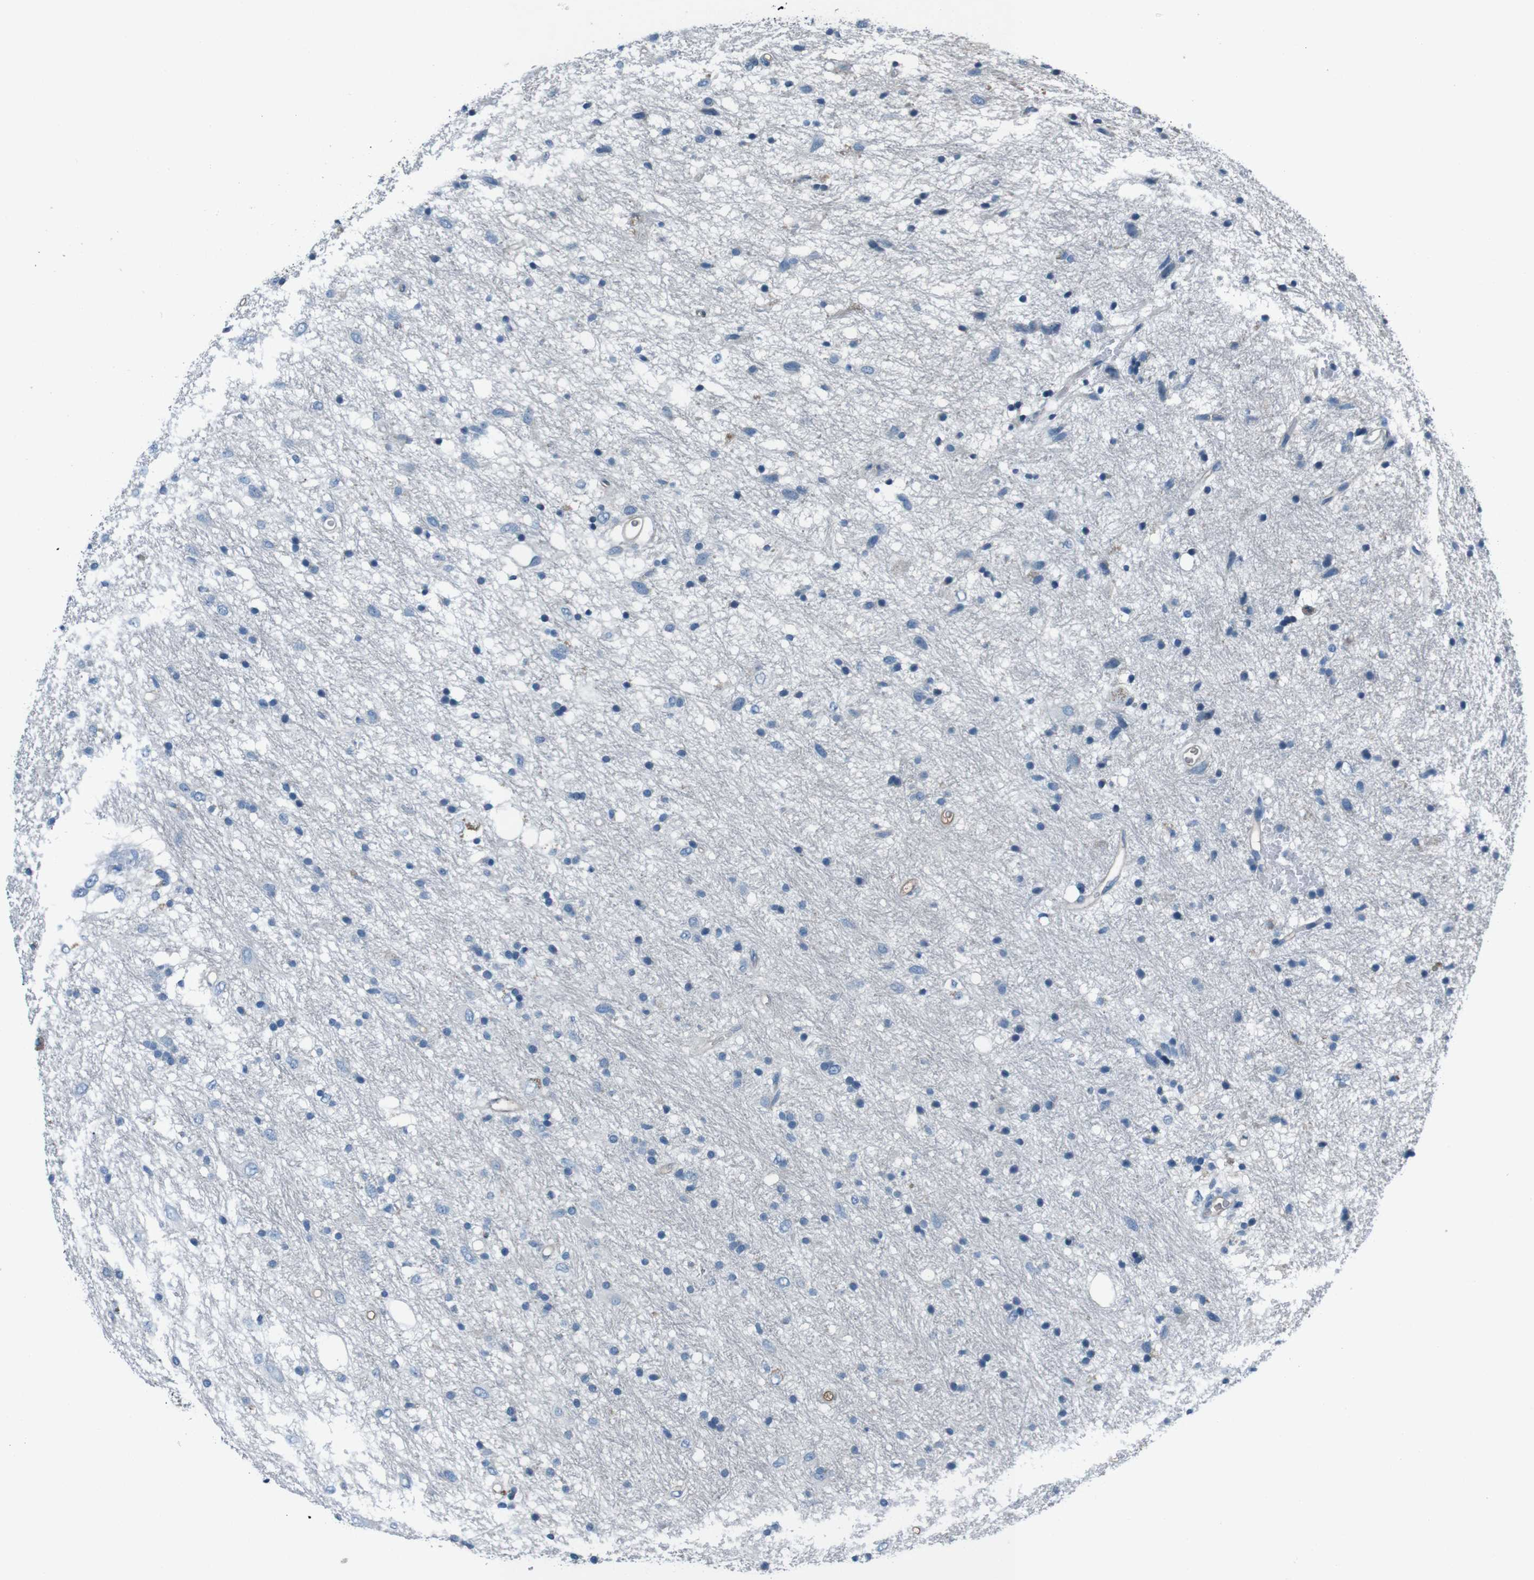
{"staining": {"intensity": "weak", "quantity": "<25%", "location": "cytoplasmic/membranous"}, "tissue": "glioma", "cell_type": "Tumor cells", "image_type": "cancer", "snomed": [{"axis": "morphology", "description": "Glioma, malignant, Low grade"}, {"axis": "topography", "description": "Brain"}], "caption": "The immunohistochemistry photomicrograph has no significant expression in tumor cells of malignant low-grade glioma tissue.", "gene": "LEP", "patient": {"sex": "male", "age": 77}}